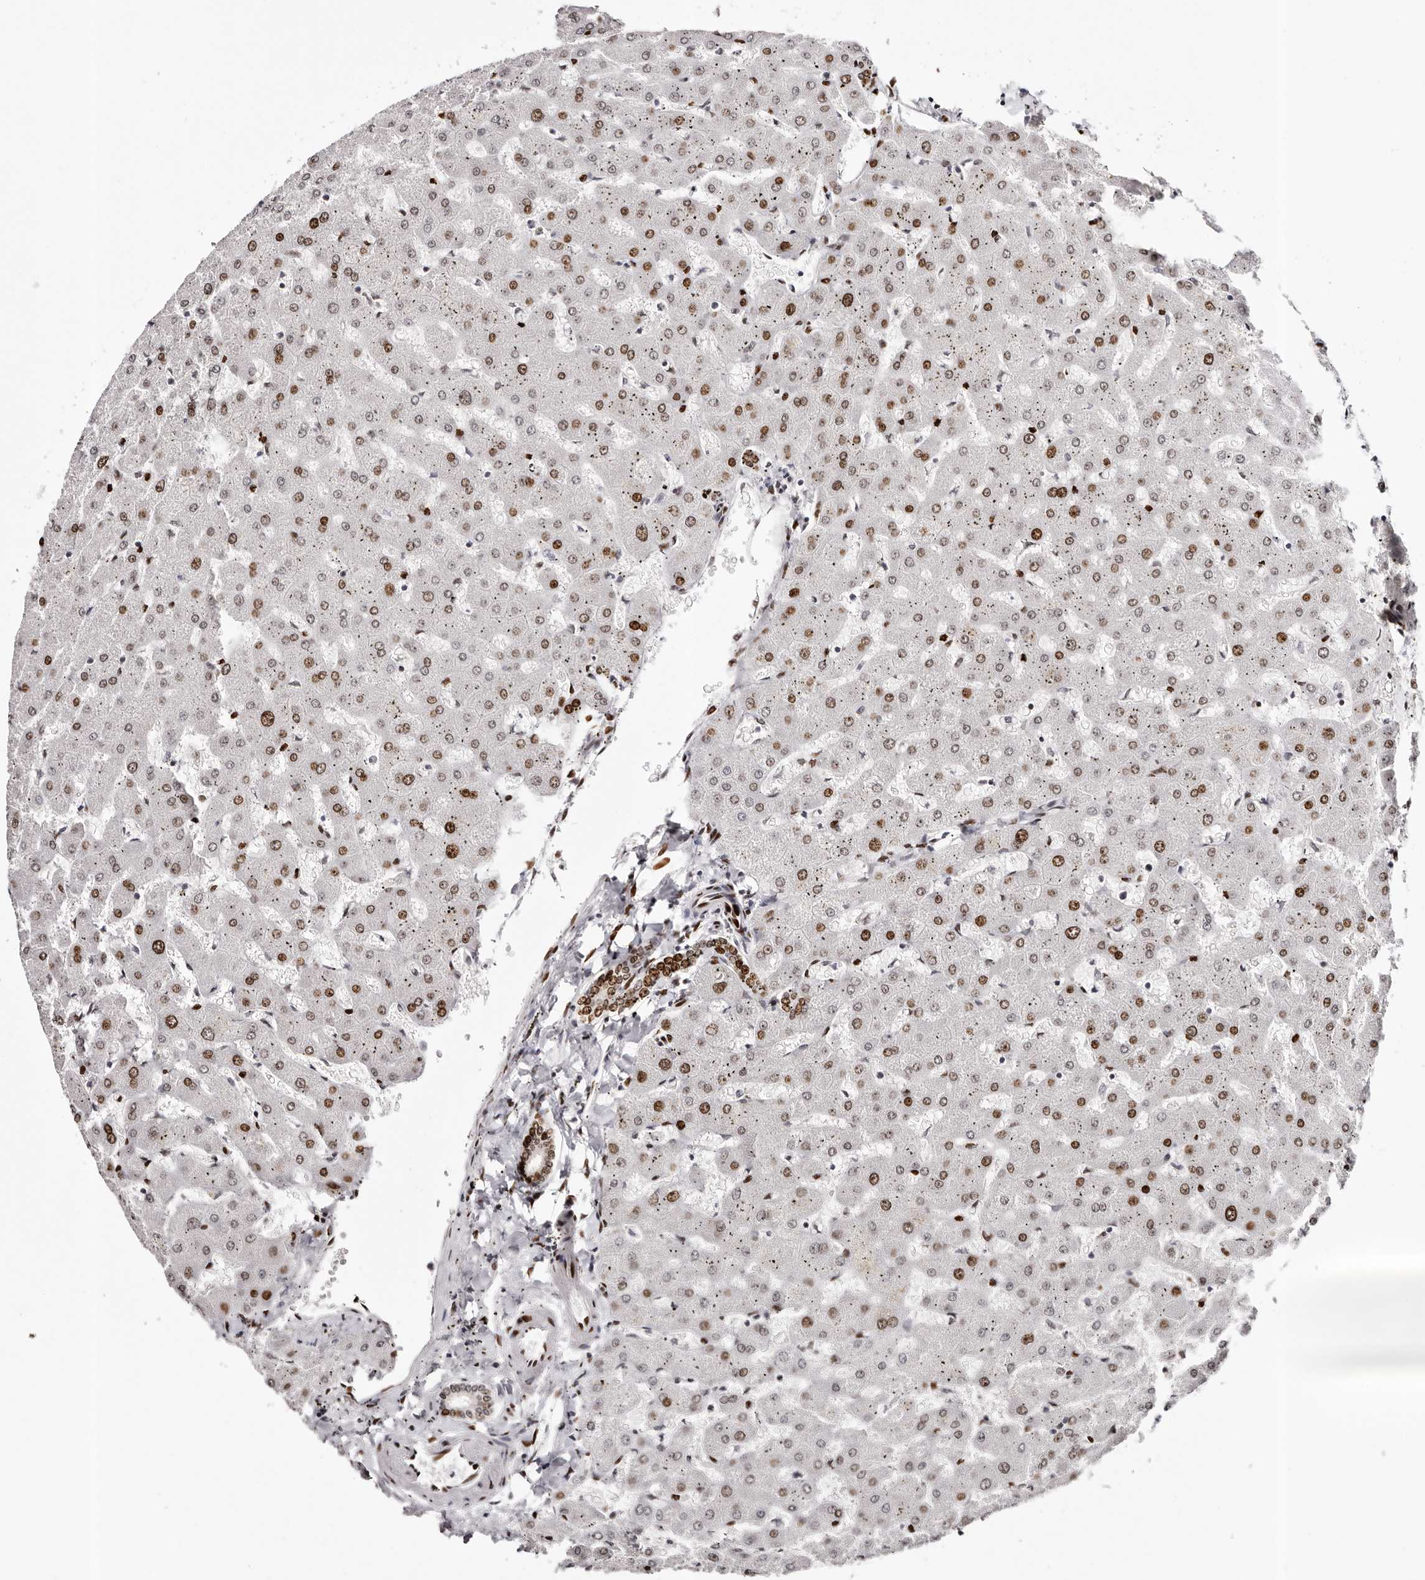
{"staining": {"intensity": "strong", "quantity": "25%-75%", "location": "nuclear"}, "tissue": "liver", "cell_type": "Cholangiocytes", "image_type": "normal", "snomed": [{"axis": "morphology", "description": "Normal tissue, NOS"}, {"axis": "topography", "description": "Liver"}], "caption": "The micrograph reveals immunohistochemical staining of normal liver. There is strong nuclear staining is identified in about 25%-75% of cholangiocytes. The staining was performed using DAB (3,3'-diaminobenzidine) to visualize the protein expression in brown, while the nuclei were stained in blue with hematoxylin (Magnification: 20x).", "gene": "NUP153", "patient": {"sex": "female", "age": 63}}